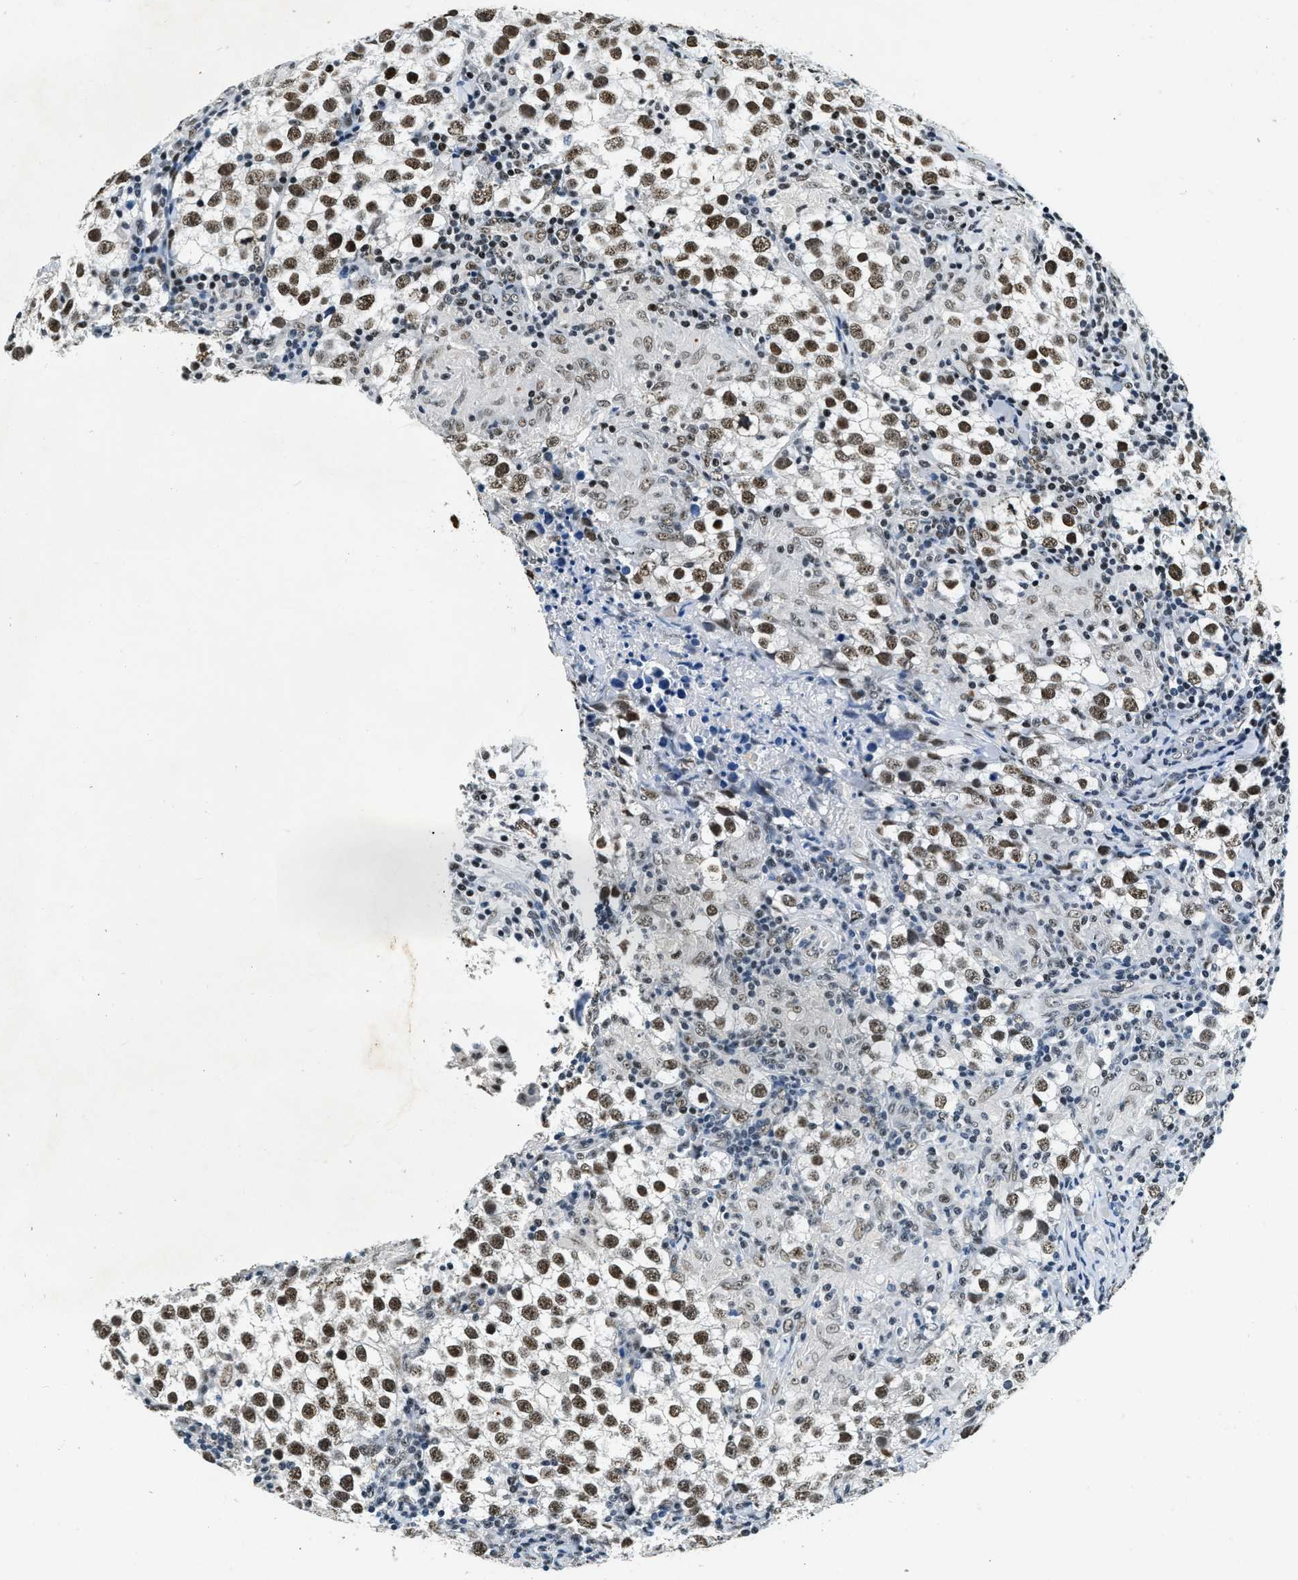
{"staining": {"intensity": "moderate", "quantity": ">75%", "location": "nuclear"}, "tissue": "testis cancer", "cell_type": "Tumor cells", "image_type": "cancer", "snomed": [{"axis": "morphology", "description": "Seminoma, NOS"}, {"axis": "morphology", "description": "Carcinoma, Embryonal, NOS"}, {"axis": "topography", "description": "Testis"}], "caption": "About >75% of tumor cells in testis cancer (seminoma) exhibit moderate nuclear protein expression as visualized by brown immunohistochemical staining.", "gene": "CCNE1", "patient": {"sex": "male", "age": 36}}